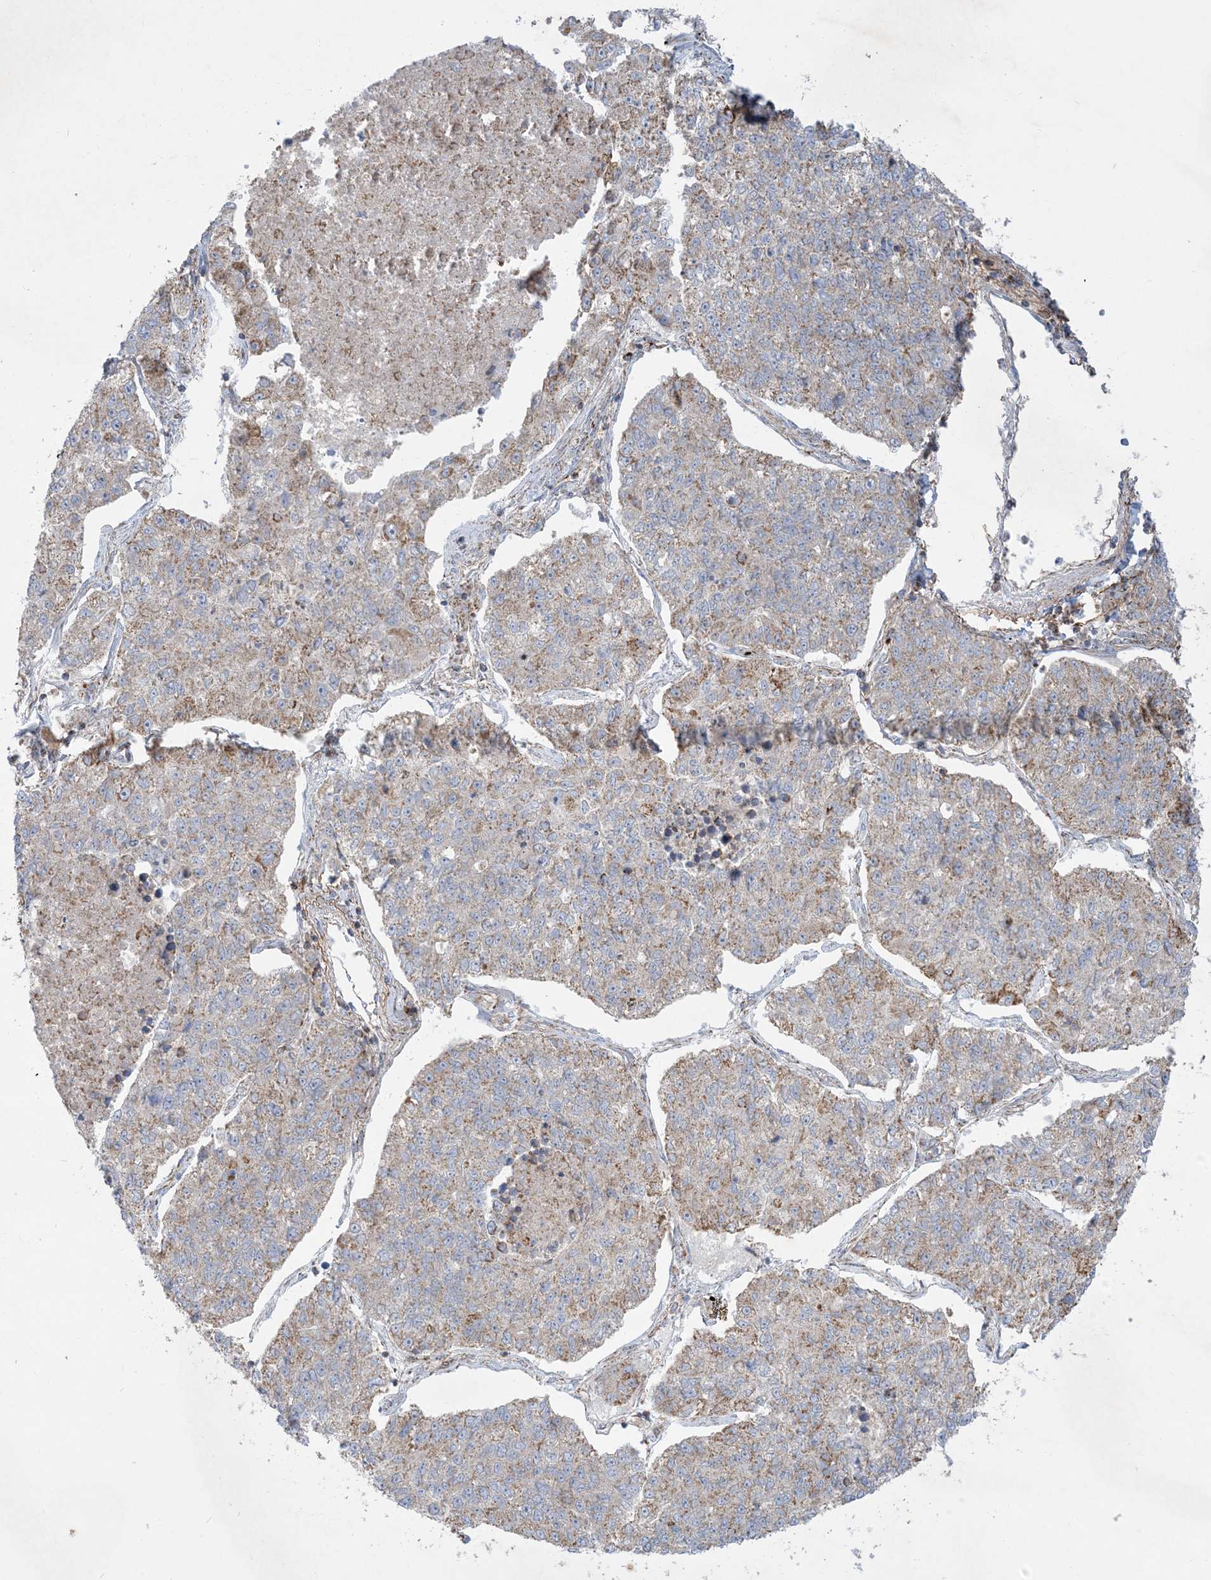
{"staining": {"intensity": "weak", "quantity": "25%-75%", "location": "cytoplasmic/membranous"}, "tissue": "lung cancer", "cell_type": "Tumor cells", "image_type": "cancer", "snomed": [{"axis": "morphology", "description": "Adenocarcinoma, NOS"}, {"axis": "topography", "description": "Lung"}], "caption": "Adenocarcinoma (lung) tissue displays weak cytoplasmic/membranous expression in about 25%-75% of tumor cells, visualized by immunohistochemistry. Using DAB (3,3'-diaminobenzidine) (brown) and hematoxylin (blue) stains, captured at high magnification using brightfield microscopy.", "gene": "BEND4", "patient": {"sex": "male", "age": 49}}